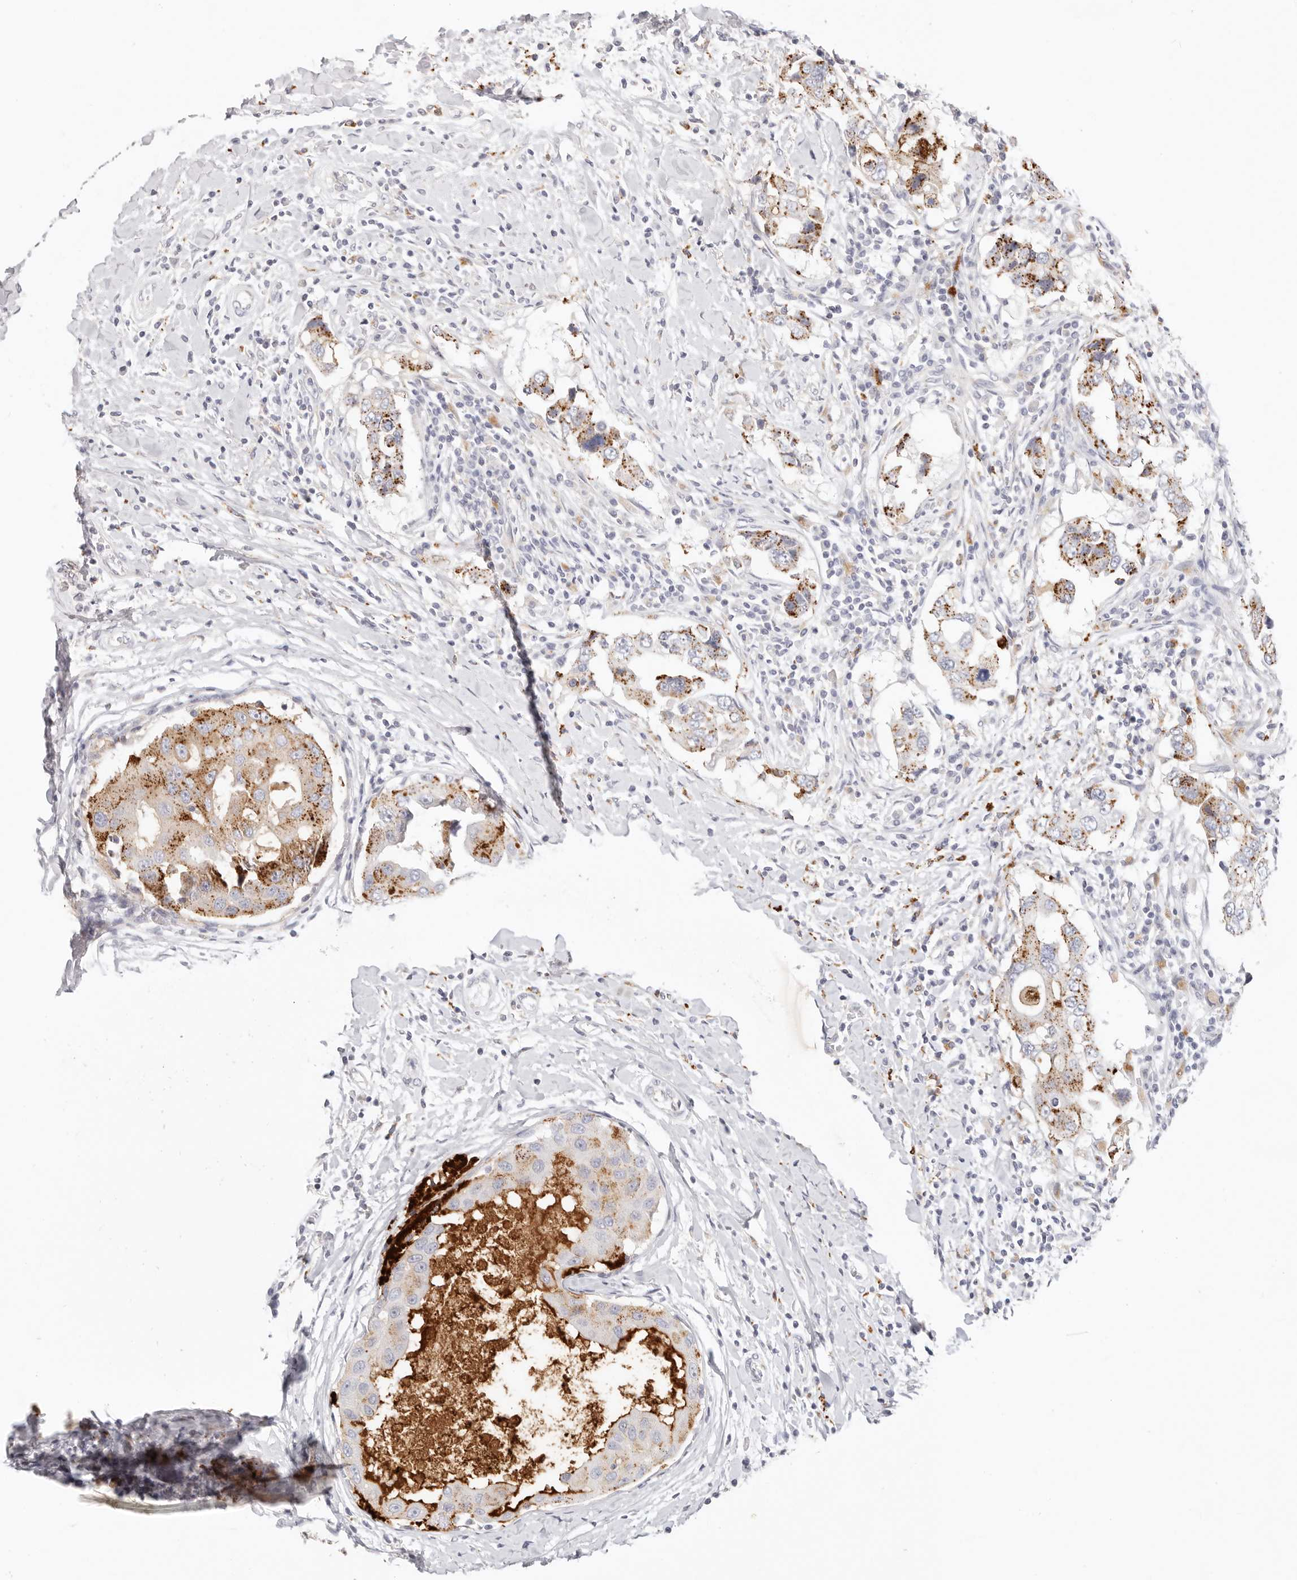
{"staining": {"intensity": "moderate", "quantity": "<25%", "location": "cytoplasmic/membranous"}, "tissue": "breast cancer", "cell_type": "Tumor cells", "image_type": "cancer", "snomed": [{"axis": "morphology", "description": "Duct carcinoma"}, {"axis": "topography", "description": "Breast"}], "caption": "Breast cancer stained with a brown dye reveals moderate cytoplasmic/membranous positive staining in approximately <25% of tumor cells.", "gene": "STKLD1", "patient": {"sex": "female", "age": 27}}